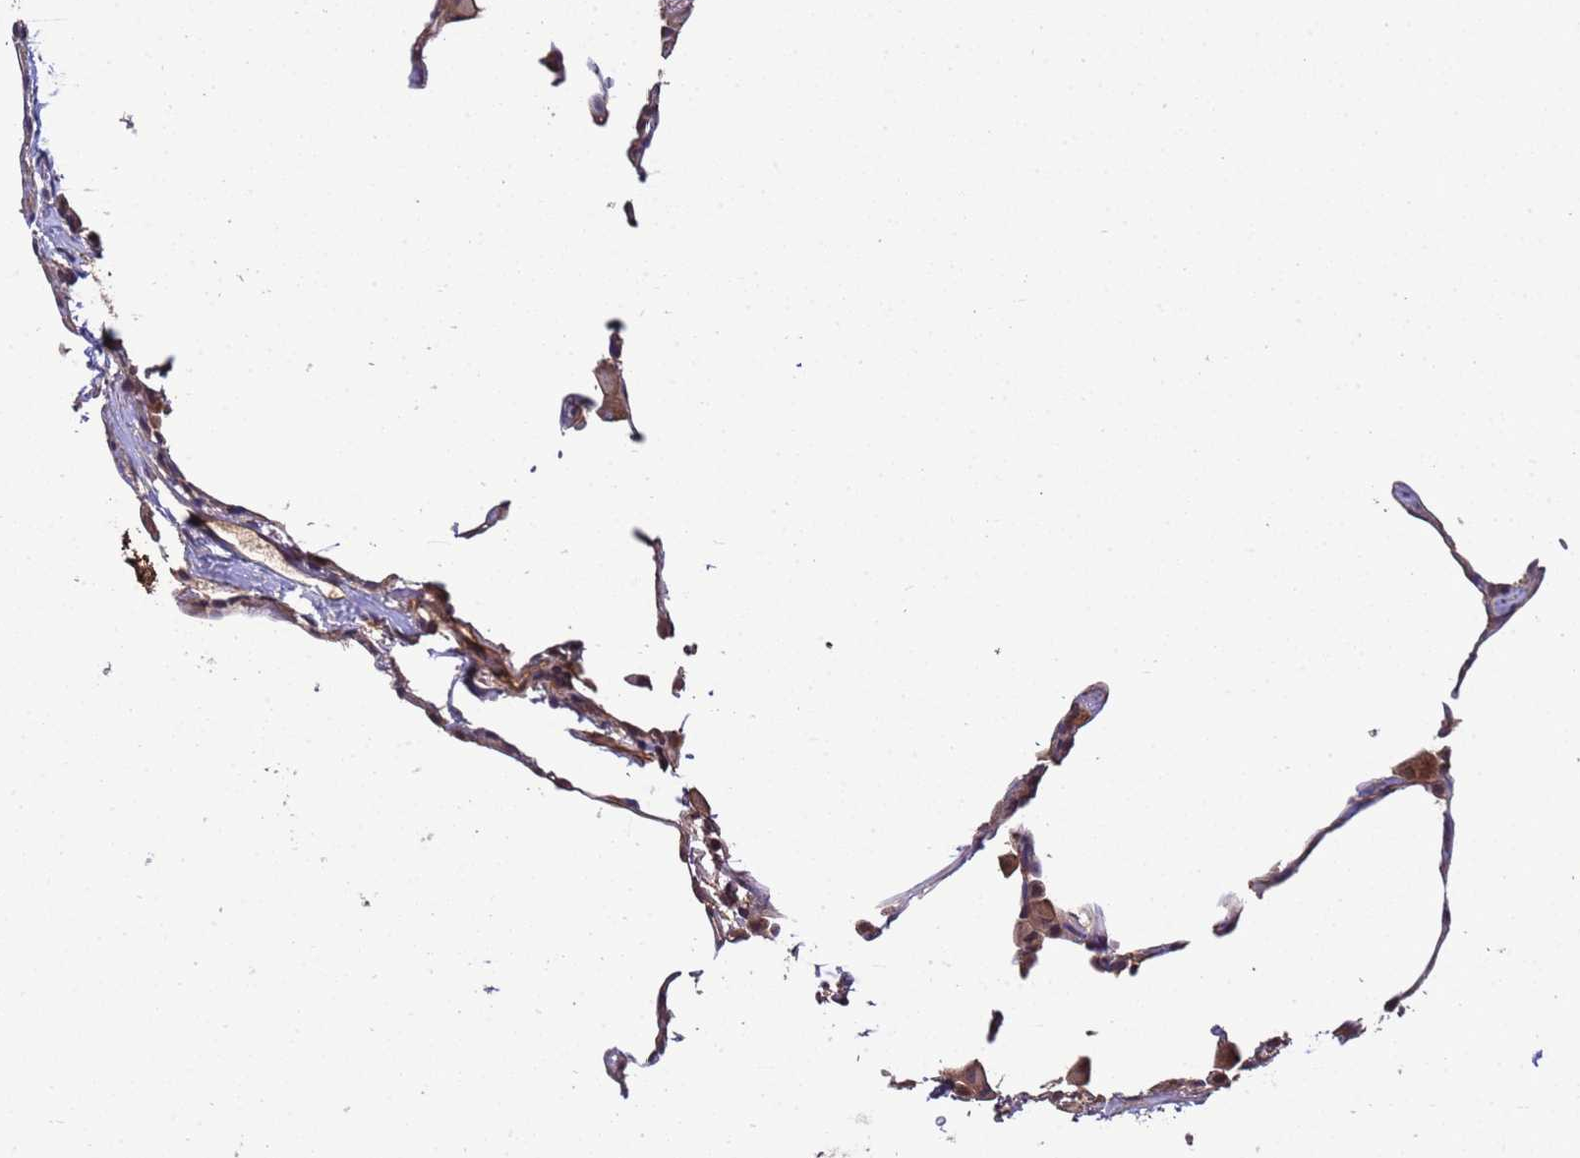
{"staining": {"intensity": "weak", "quantity": "<25%", "location": "cytoplasmic/membranous"}, "tissue": "lung", "cell_type": "Alveolar cells", "image_type": "normal", "snomed": [{"axis": "morphology", "description": "Normal tissue, NOS"}, {"axis": "topography", "description": "Lung"}], "caption": "This image is of benign lung stained with immunohistochemistry to label a protein in brown with the nuclei are counter-stained blue. There is no positivity in alveolar cells.", "gene": "GSTCD", "patient": {"sex": "female", "age": 57}}